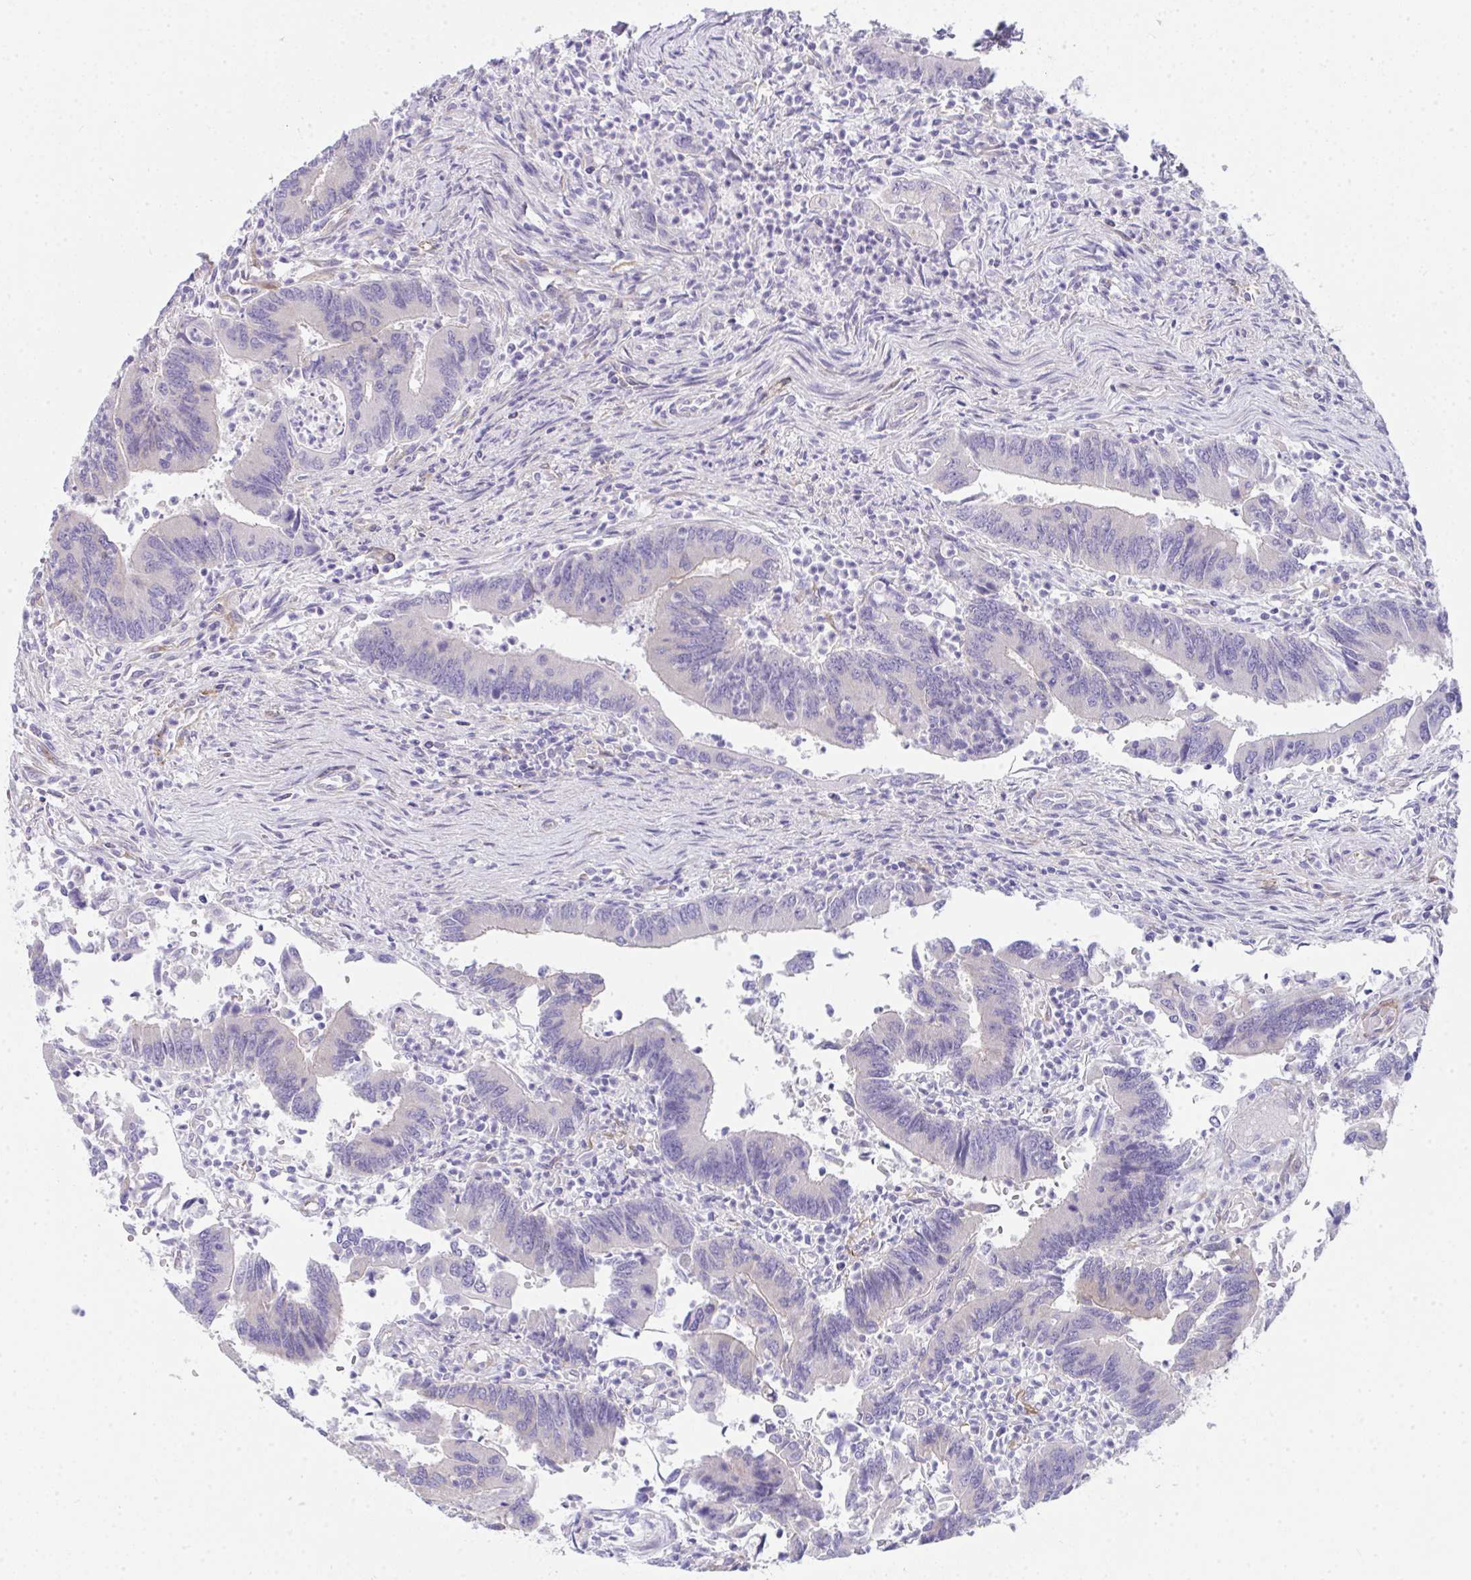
{"staining": {"intensity": "weak", "quantity": "<25%", "location": "cytoplasmic/membranous"}, "tissue": "colorectal cancer", "cell_type": "Tumor cells", "image_type": "cancer", "snomed": [{"axis": "morphology", "description": "Adenocarcinoma, NOS"}, {"axis": "topography", "description": "Colon"}], "caption": "Tumor cells show no significant expression in colorectal cancer.", "gene": "GAB1", "patient": {"sex": "female", "age": 67}}